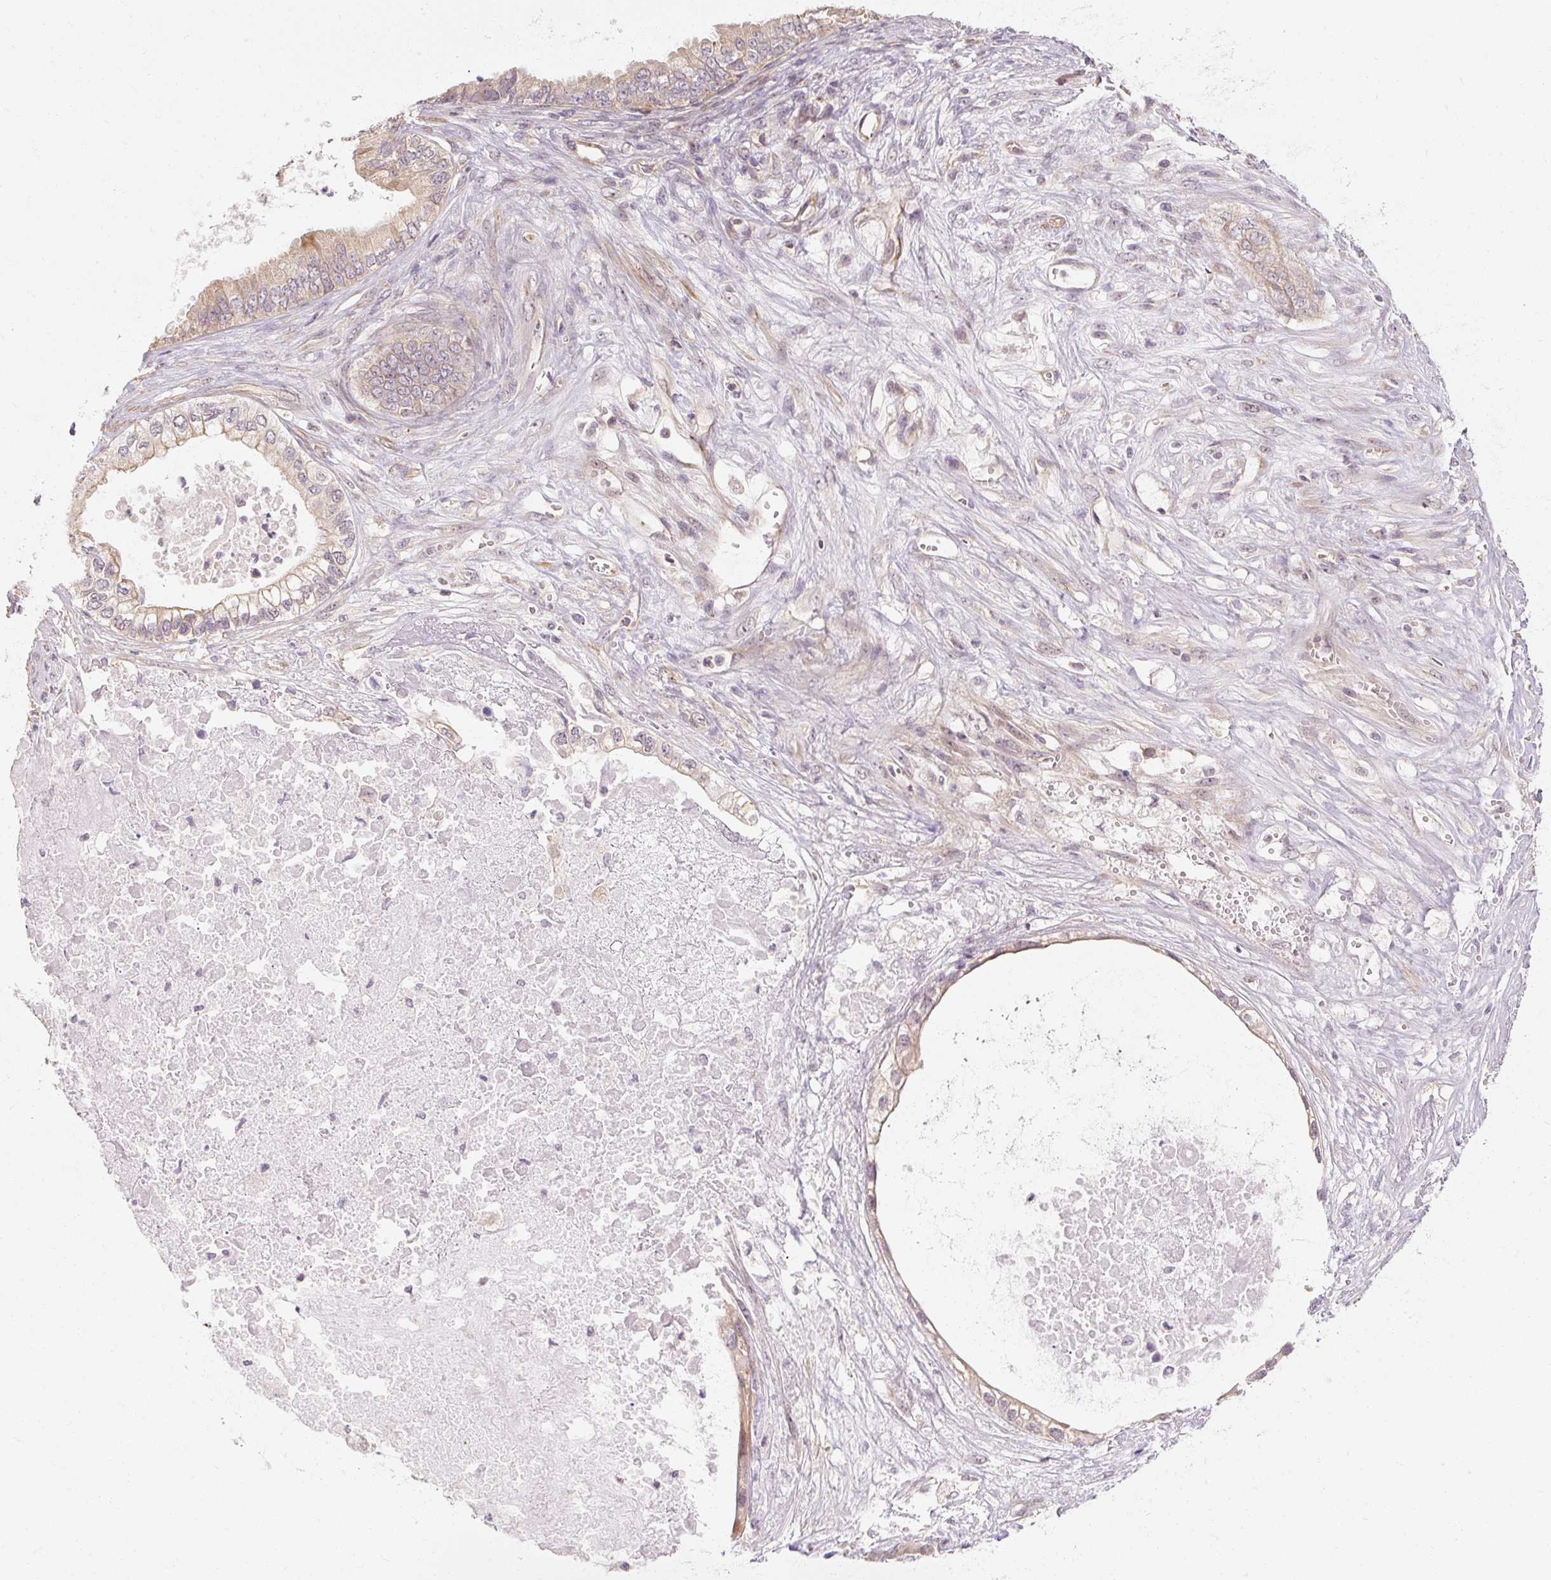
{"staining": {"intensity": "moderate", "quantity": "<25%", "location": "cytoplasmic/membranous"}, "tissue": "ovarian cancer", "cell_type": "Tumor cells", "image_type": "cancer", "snomed": [{"axis": "morphology", "description": "Cystadenocarcinoma, mucinous, NOS"}, {"axis": "topography", "description": "Ovary"}], "caption": "A low amount of moderate cytoplasmic/membranous staining is present in about <25% of tumor cells in mucinous cystadenocarcinoma (ovarian) tissue.", "gene": "RB1CC1", "patient": {"sex": "female", "age": 80}}